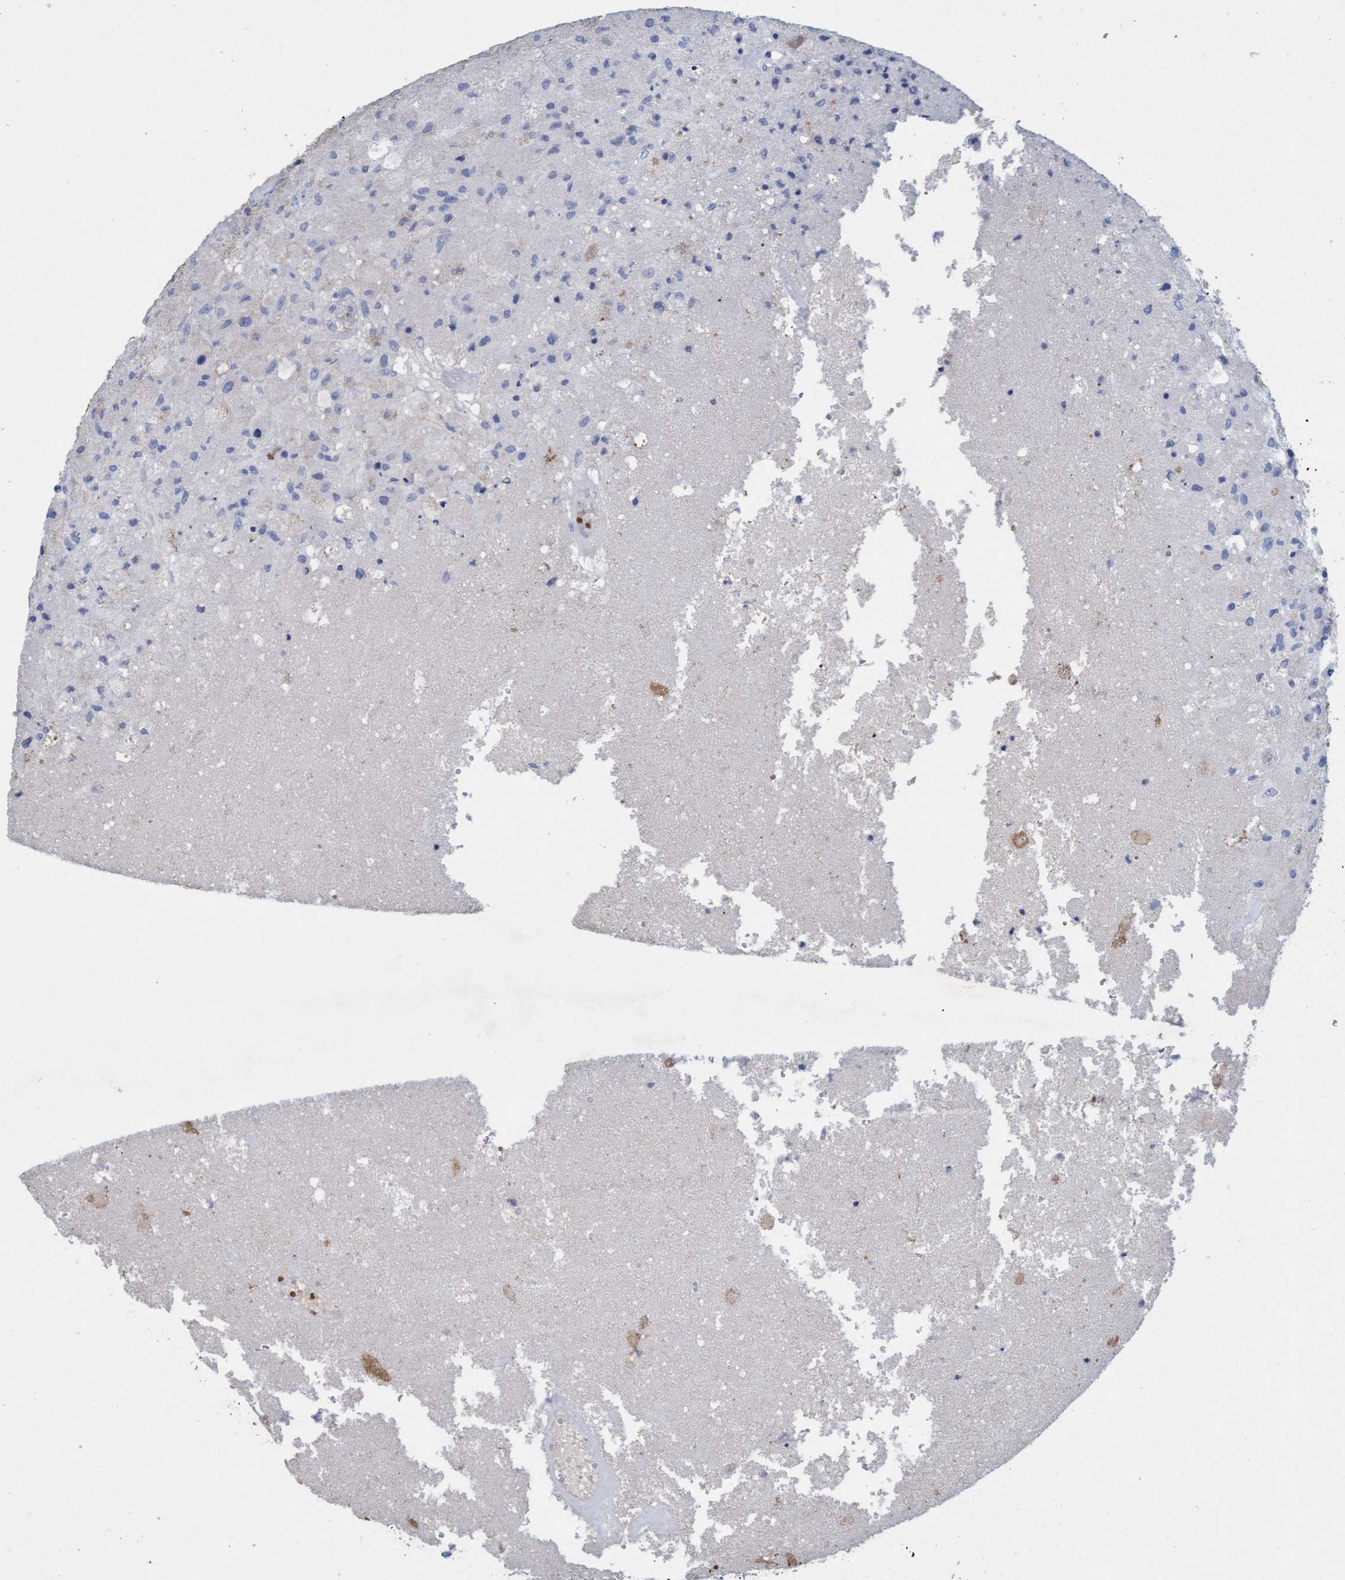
{"staining": {"intensity": "negative", "quantity": "none", "location": "none"}, "tissue": "glioma", "cell_type": "Tumor cells", "image_type": "cancer", "snomed": [{"axis": "morphology", "description": "Normal tissue, NOS"}, {"axis": "morphology", "description": "Glioma, malignant, High grade"}, {"axis": "topography", "description": "Cerebral cortex"}], "caption": "High power microscopy image of an immunohistochemistry photomicrograph of glioma, revealing no significant expression in tumor cells.", "gene": "SIGIRR", "patient": {"sex": "male", "age": 77}}